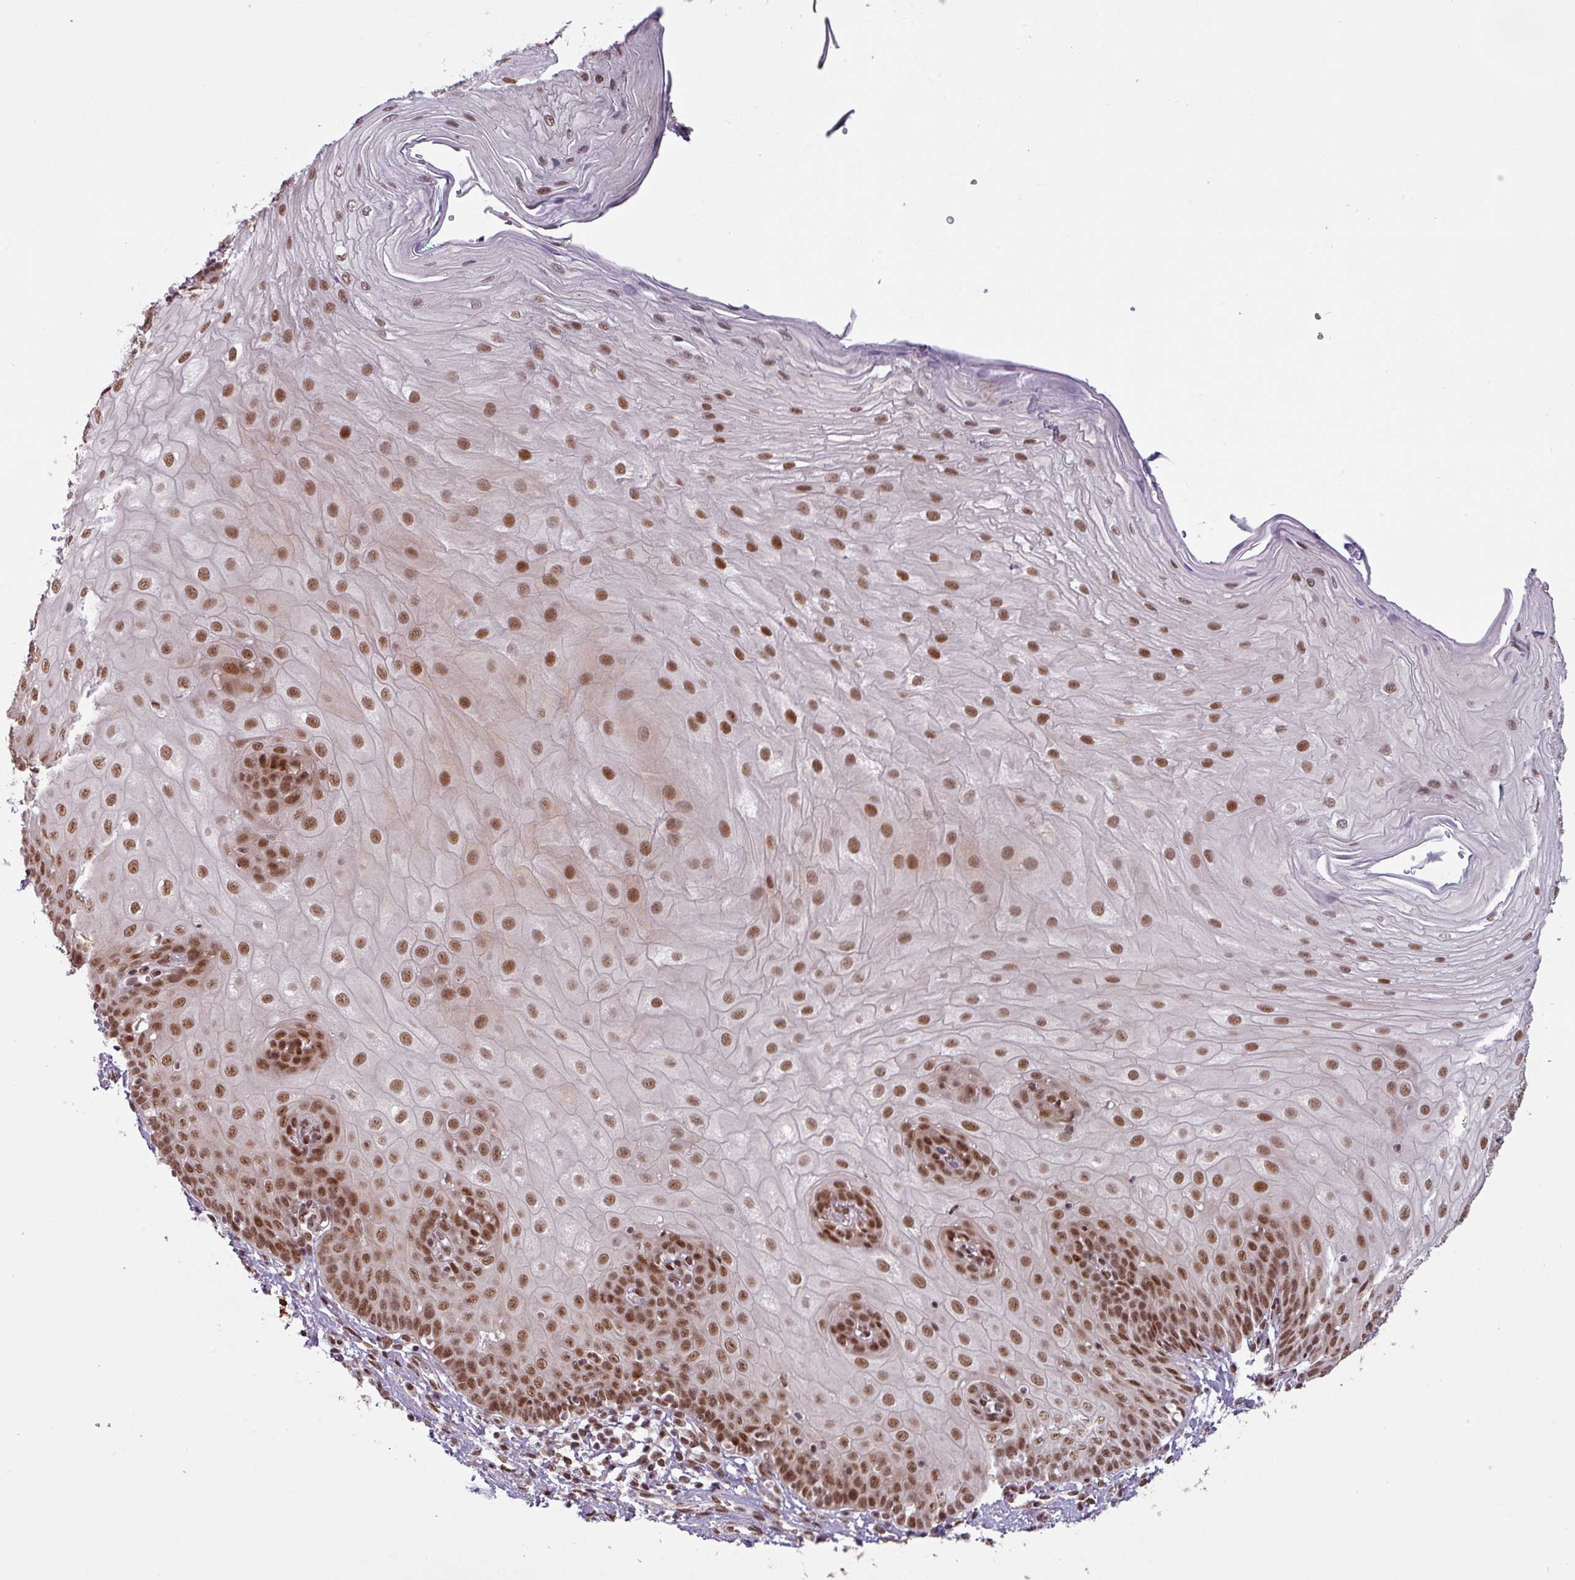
{"staining": {"intensity": "strong", "quantity": ">75%", "location": "nuclear"}, "tissue": "esophagus", "cell_type": "Squamous epithelial cells", "image_type": "normal", "snomed": [{"axis": "morphology", "description": "Normal tissue, NOS"}, {"axis": "topography", "description": "Esophagus"}], "caption": "A brown stain highlights strong nuclear positivity of a protein in squamous epithelial cells of benign esophagus. The protein of interest is stained brown, and the nuclei are stained in blue (DAB (3,3'-diaminobenzidine) IHC with brightfield microscopy, high magnification).", "gene": "SRSF2", "patient": {"sex": "male", "age": 69}}